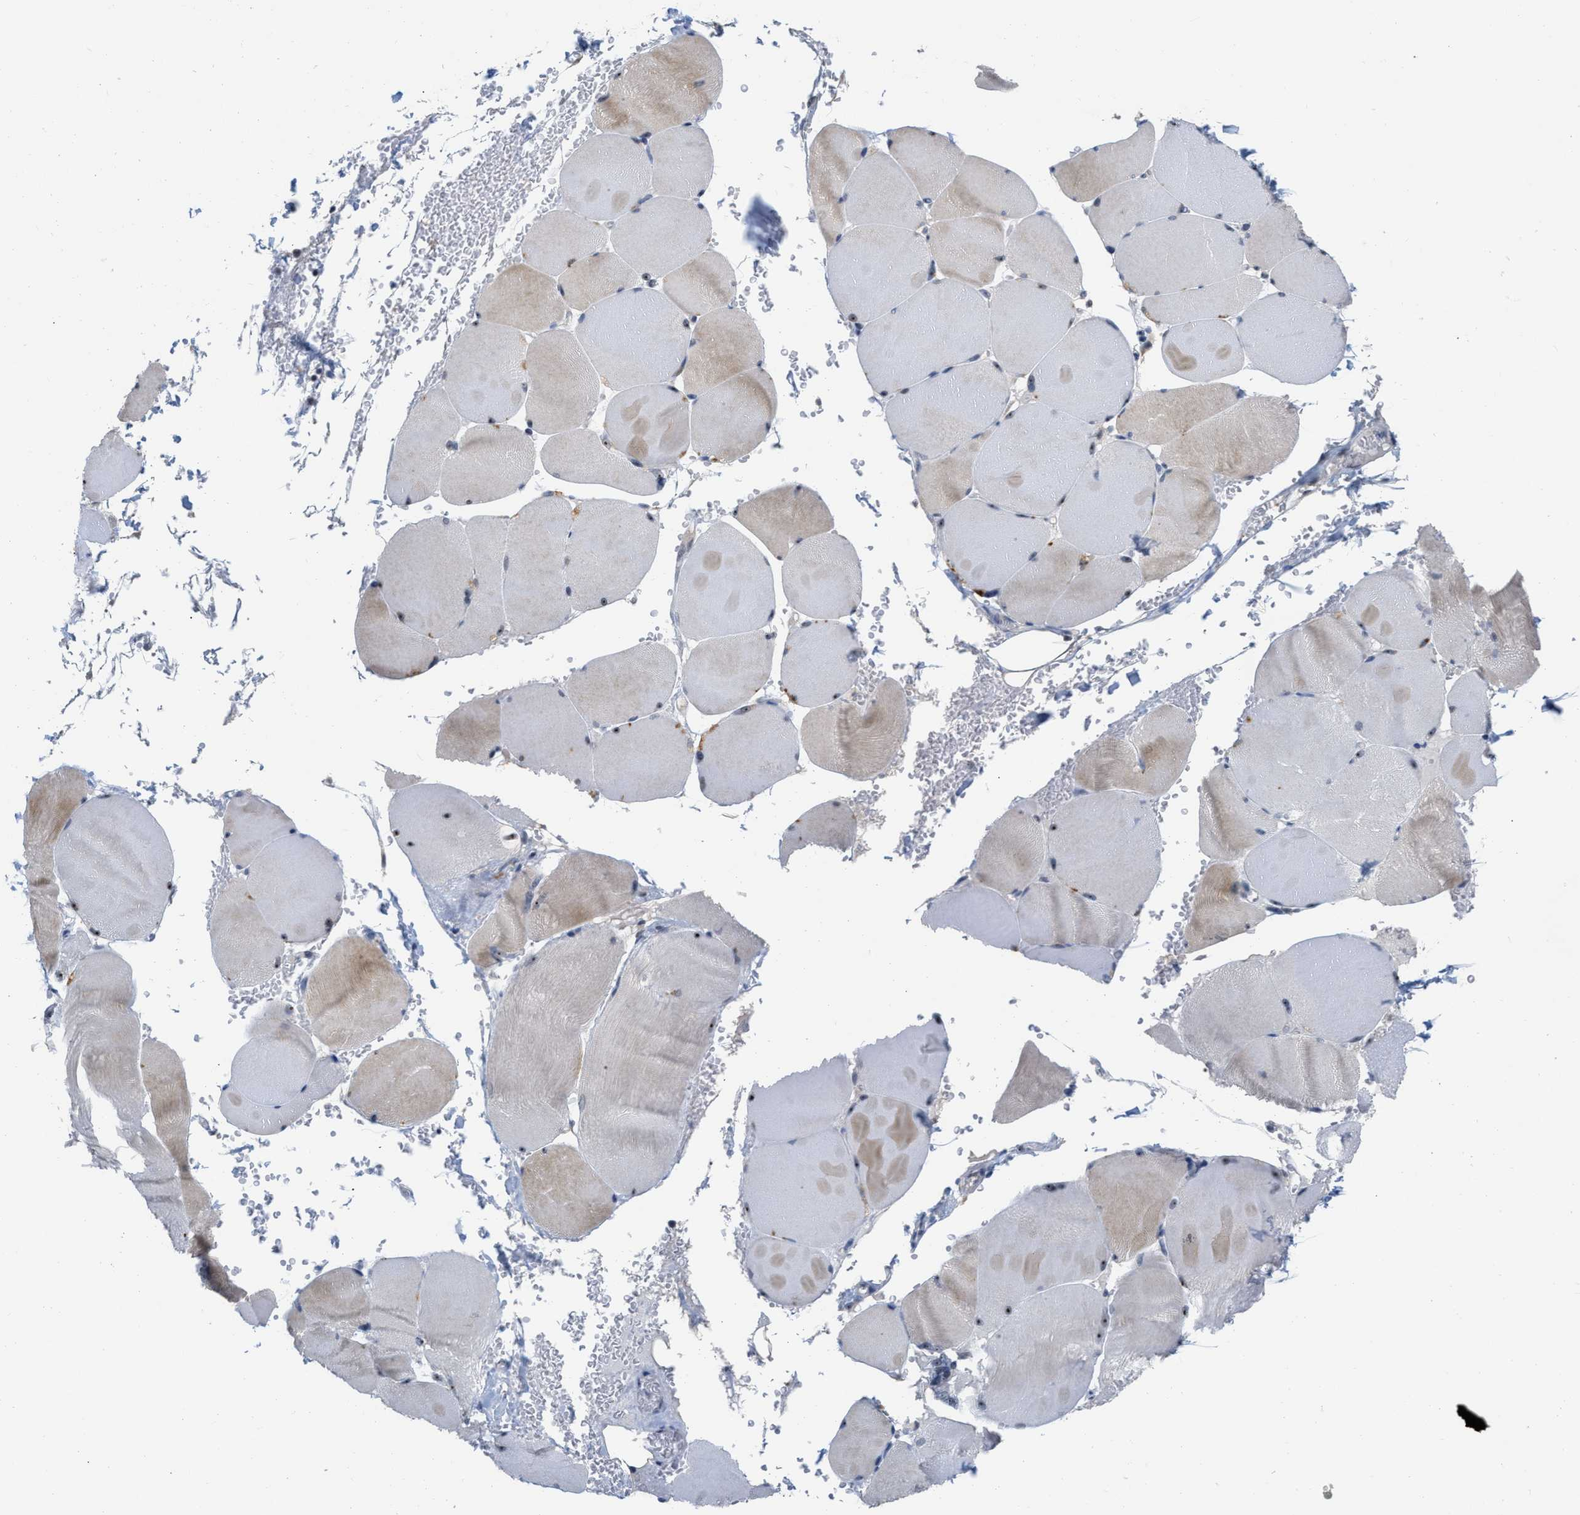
{"staining": {"intensity": "weak", "quantity": "25%-75%", "location": "cytoplasmic/membranous,nuclear"}, "tissue": "skeletal muscle", "cell_type": "Myocytes", "image_type": "normal", "snomed": [{"axis": "morphology", "description": "Normal tissue, NOS"}, {"axis": "topography", "description": "Skin"}, {"axis": "topography", "description": "Skeletal muscle"}], "caption": "Benign skeletal muscle displays weak cytoplasmic/membranous,nuclear positivity in about 25%-75% of myocytes.", "gene": "ELAC2", "patient": {"sex": "male", "age": 83}}